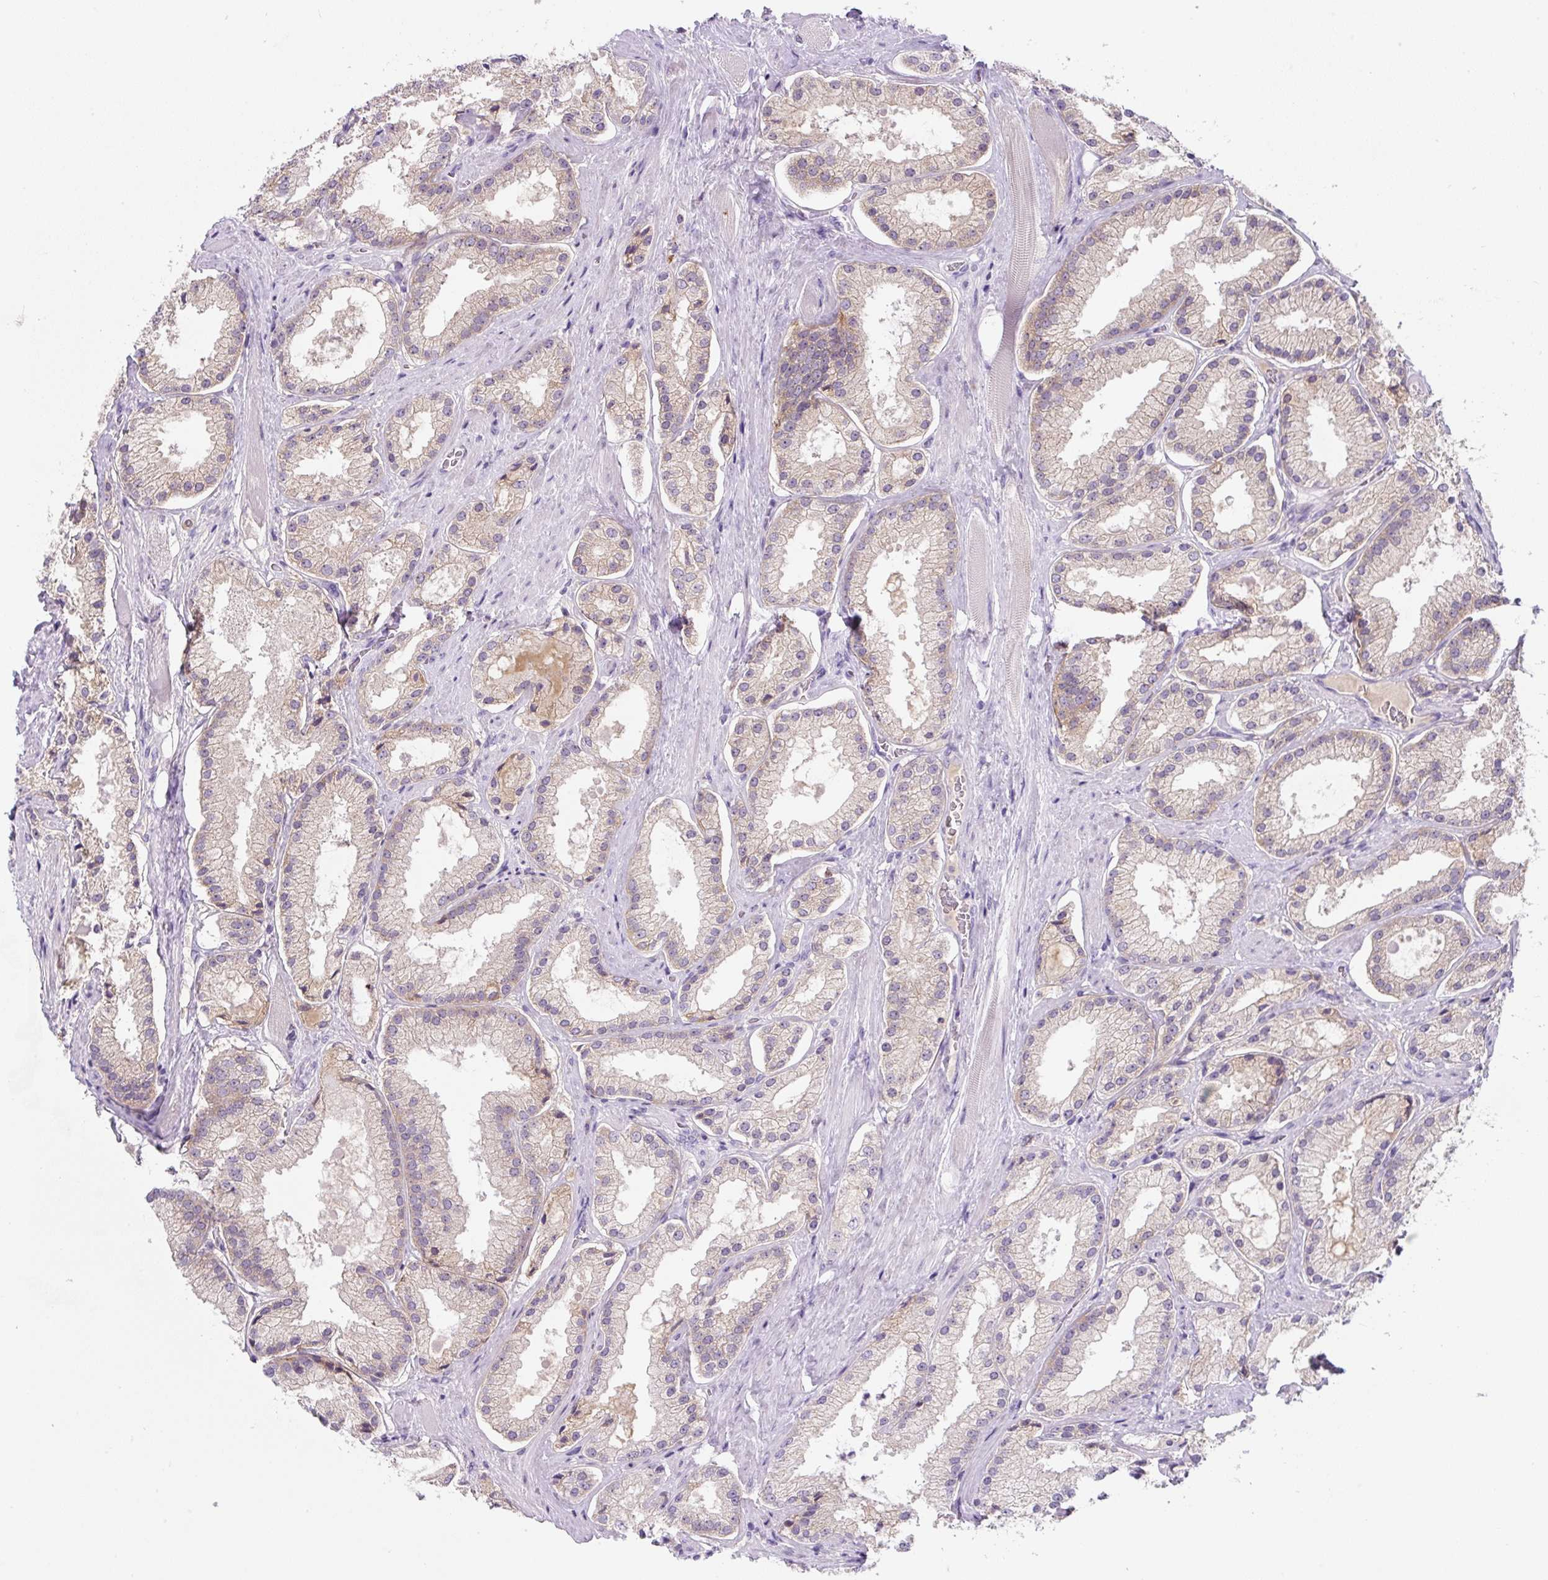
{"staining": {"intensity": "weak", "quantity": "25%-75%", "location": "cytoplasmic/membranous"}, "tissue": "prostate cancer", "cell_type": "Tumor cells", "image_type": "cancer", "snomed": [{"axis": "morphology", "description": "Adenocarcinoma, High grade"}, {"axis": "topography", "description": "Prostate"}], "caption": "Immunohistochemistry (IHC) histopathology image of human prostate cancer stained for a protein (brown), which displays low levels of weak cytoplasmic/membranous positivity in about 25%-75% of tumor cells.", "gene": "FZD5", "patient": {"sex": "male", "age": 68}}